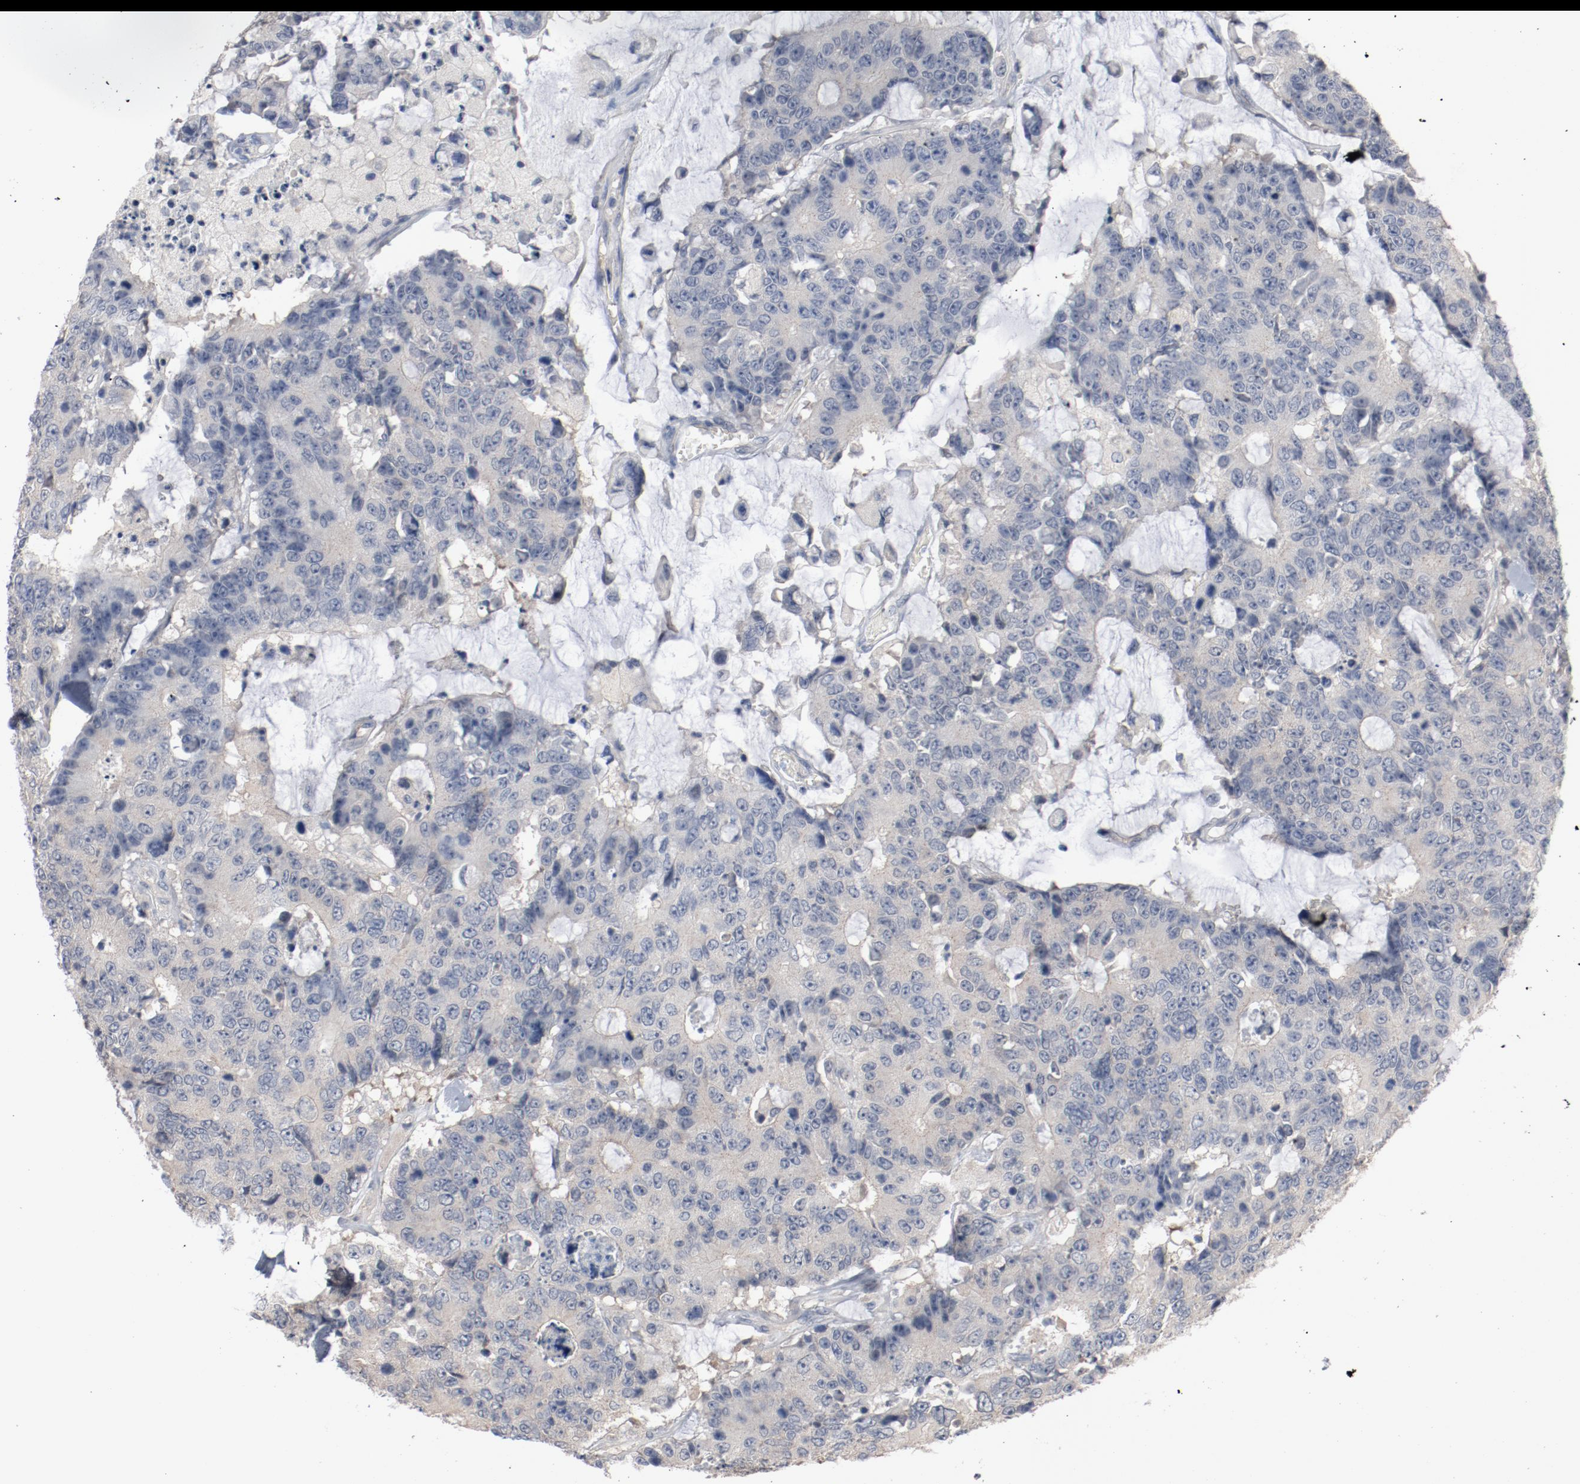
{"staining": {"intensity": "weak", "quantity": ">75%", "location": "cytoplasmic/membranous"}, "tissue": "colorectal cancer", "cell_type": "Tumor cells", "image_type": "cancer", "snomed": [{"axis": "morphology", "description": "Adenocarcinoma, NOS"}, {"axis": "topography", "description": "Colon"}], "caption": "Immunohistochemical staining of colorectal cancer (adenocarcinoma) demonstrates low levels of weak cytoplasmic/membranous expression in about >75% of tumor cells.", "gene": "DNAL4", "patient": {"sex": "female", "age": 86}}